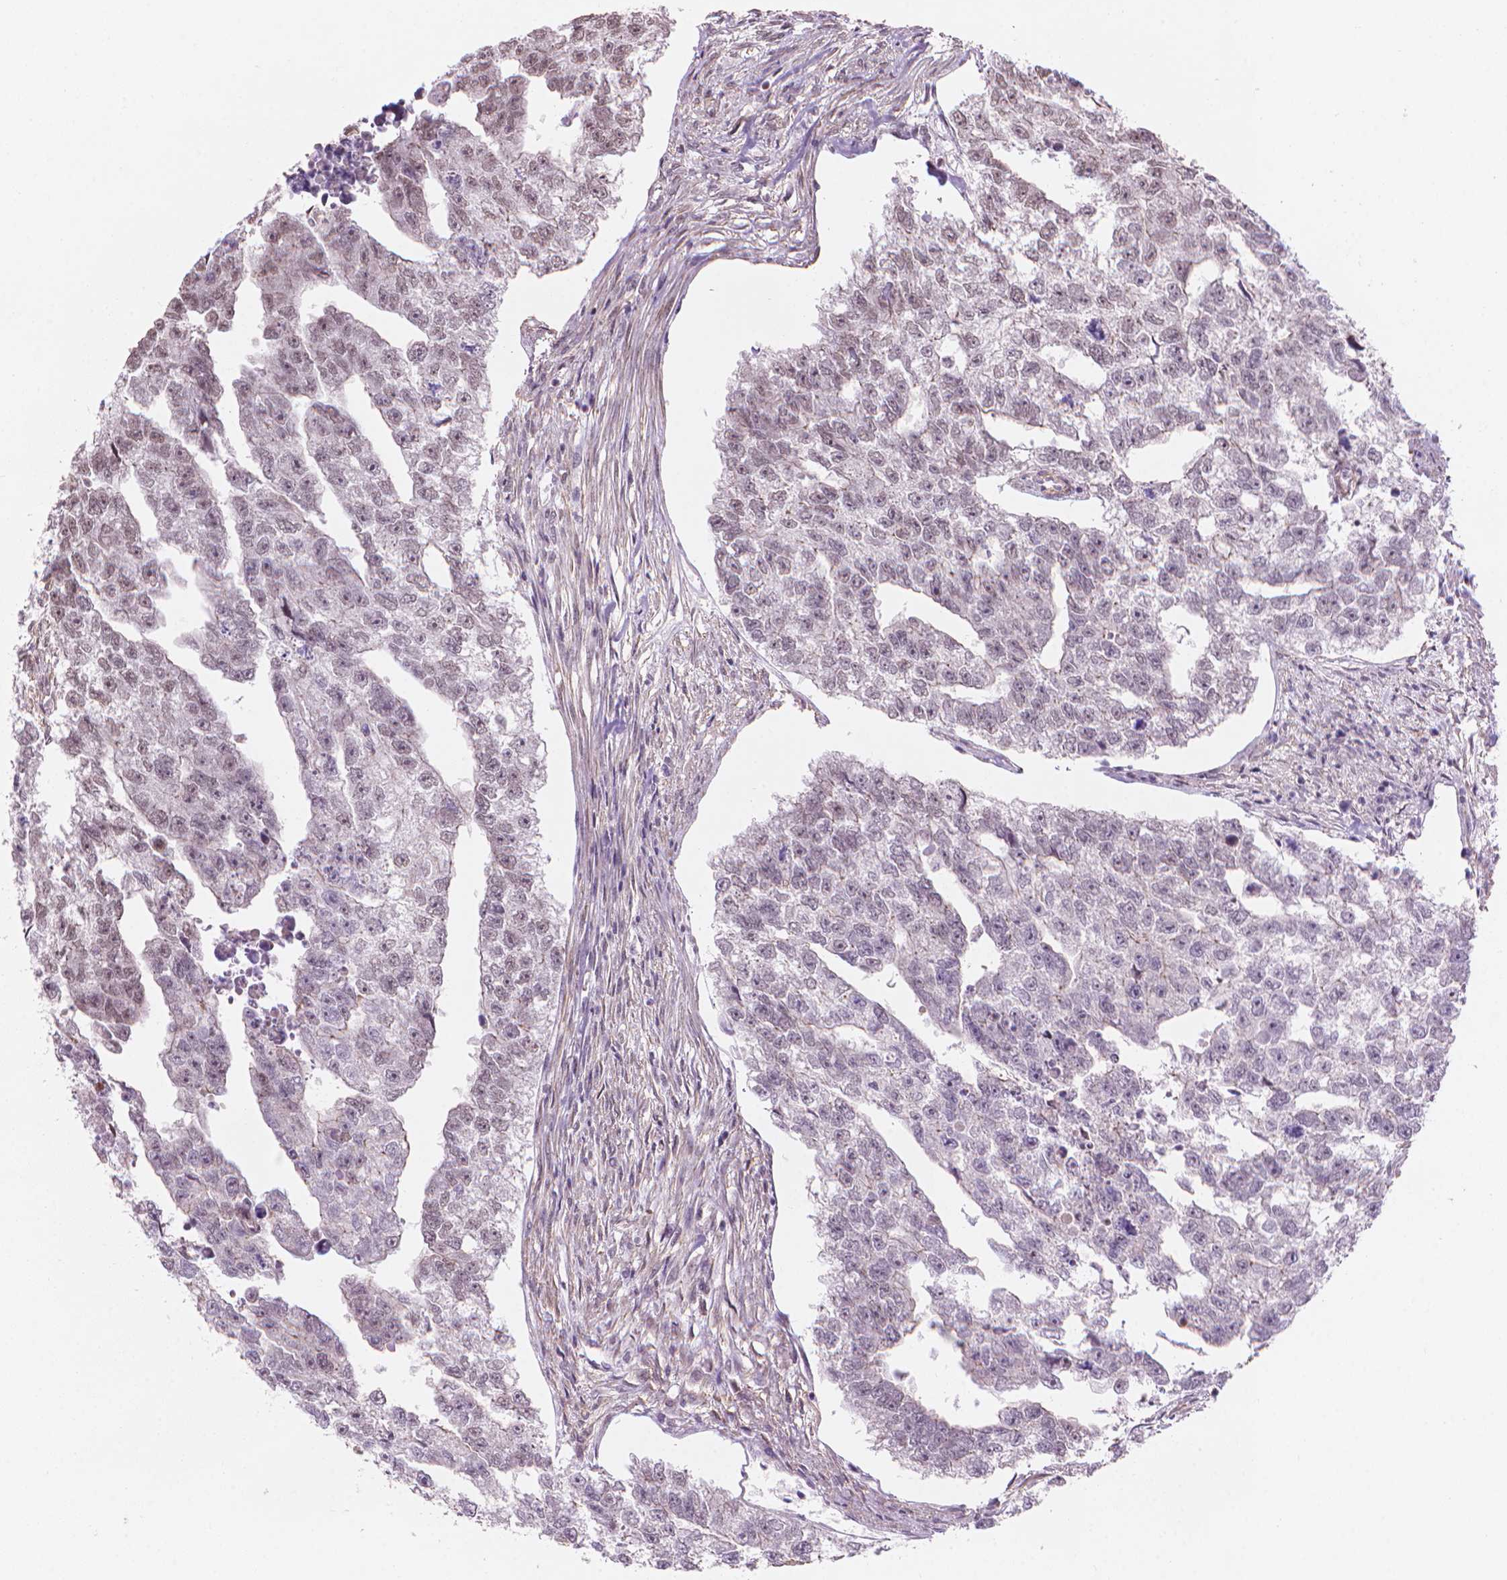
{"staining": {"intensity": "weak", "quantity": "25%-75%", "location": "nuclear"}, "tissue": "testis cancer", "cell_type": "Tumor cells", "image_type": "cancer", "snomed": [{"axis": "morphology", "description": "Carcinoma, Embryonal, NOS"}, {"axis": "morphology", "description": "Teratoma, malignant, NOS"}, {"axis": "topography", "description": "Testis"}], "caption": "The micrograph reveals immunohistochemical staining of testis embryonal carcinoma. There is weak nuclear positivity is identified in approximately 25%-75% of tumor cells.", "gene": "HOXD4", "patient": {"sex": "male", "age": 44}}